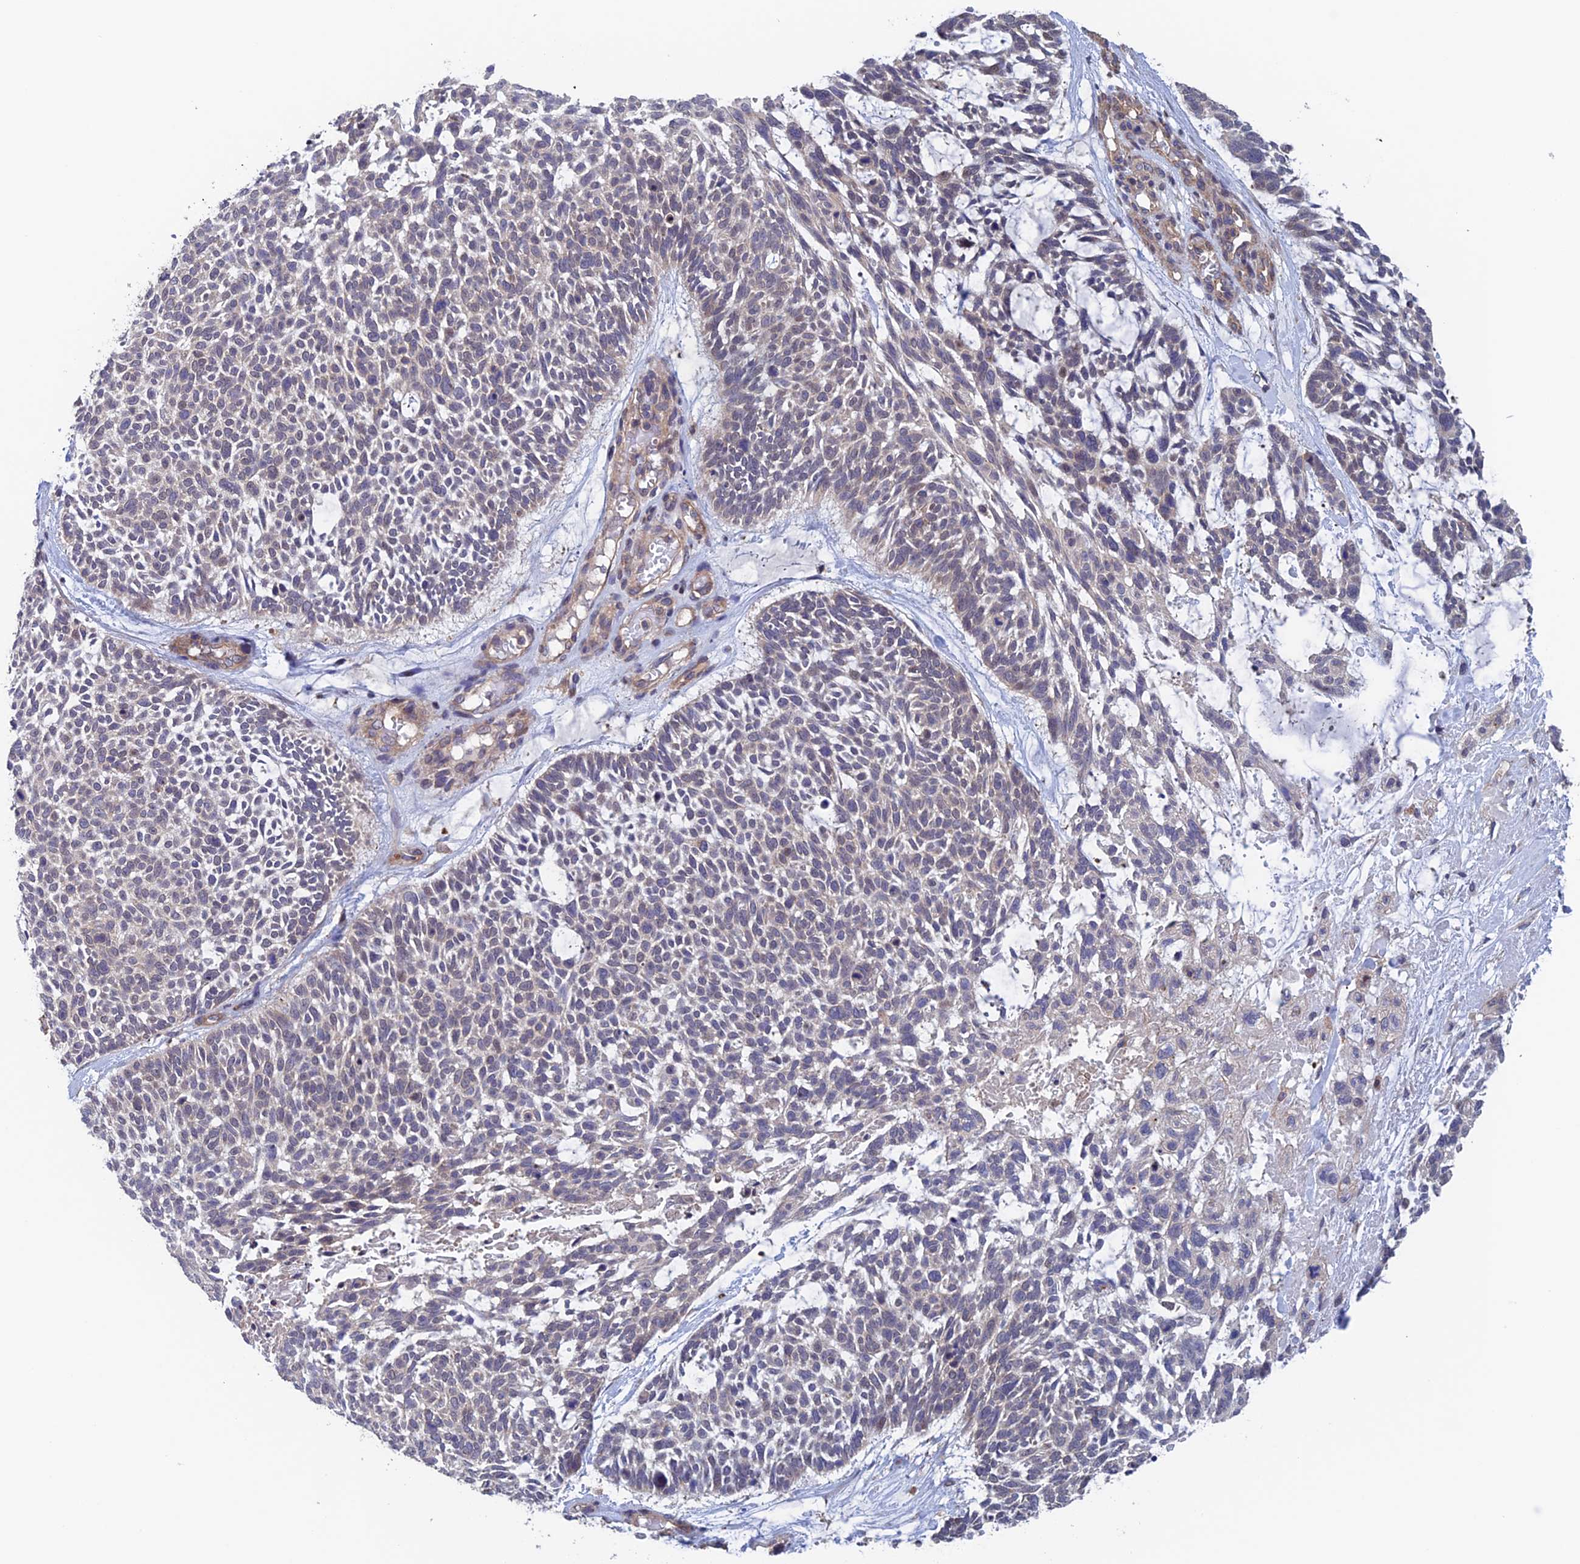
{"staining": {"intensity": "negative", "quantity": "none", "location": "none"}, "tissue": "skin cancer", "cell_type": "Tumor cells", "image_type": "cancer", "snomed": [{"axis": "morphology", "description": "Basal cell carcinoma"}, {"axis": "topography", "description": "Skin"}], "caption": "Immunohistochemistry (IHC) photomicrograph of neoplastic tissue: human skin cancer (basal cell carcinoma) stained with DAB (3,3'-diaminobenzidine) reveals no significant protein positivity in tumor cells.", "gene": "NUDT16L1", "patient": {"sex": "male", "age": 88}}